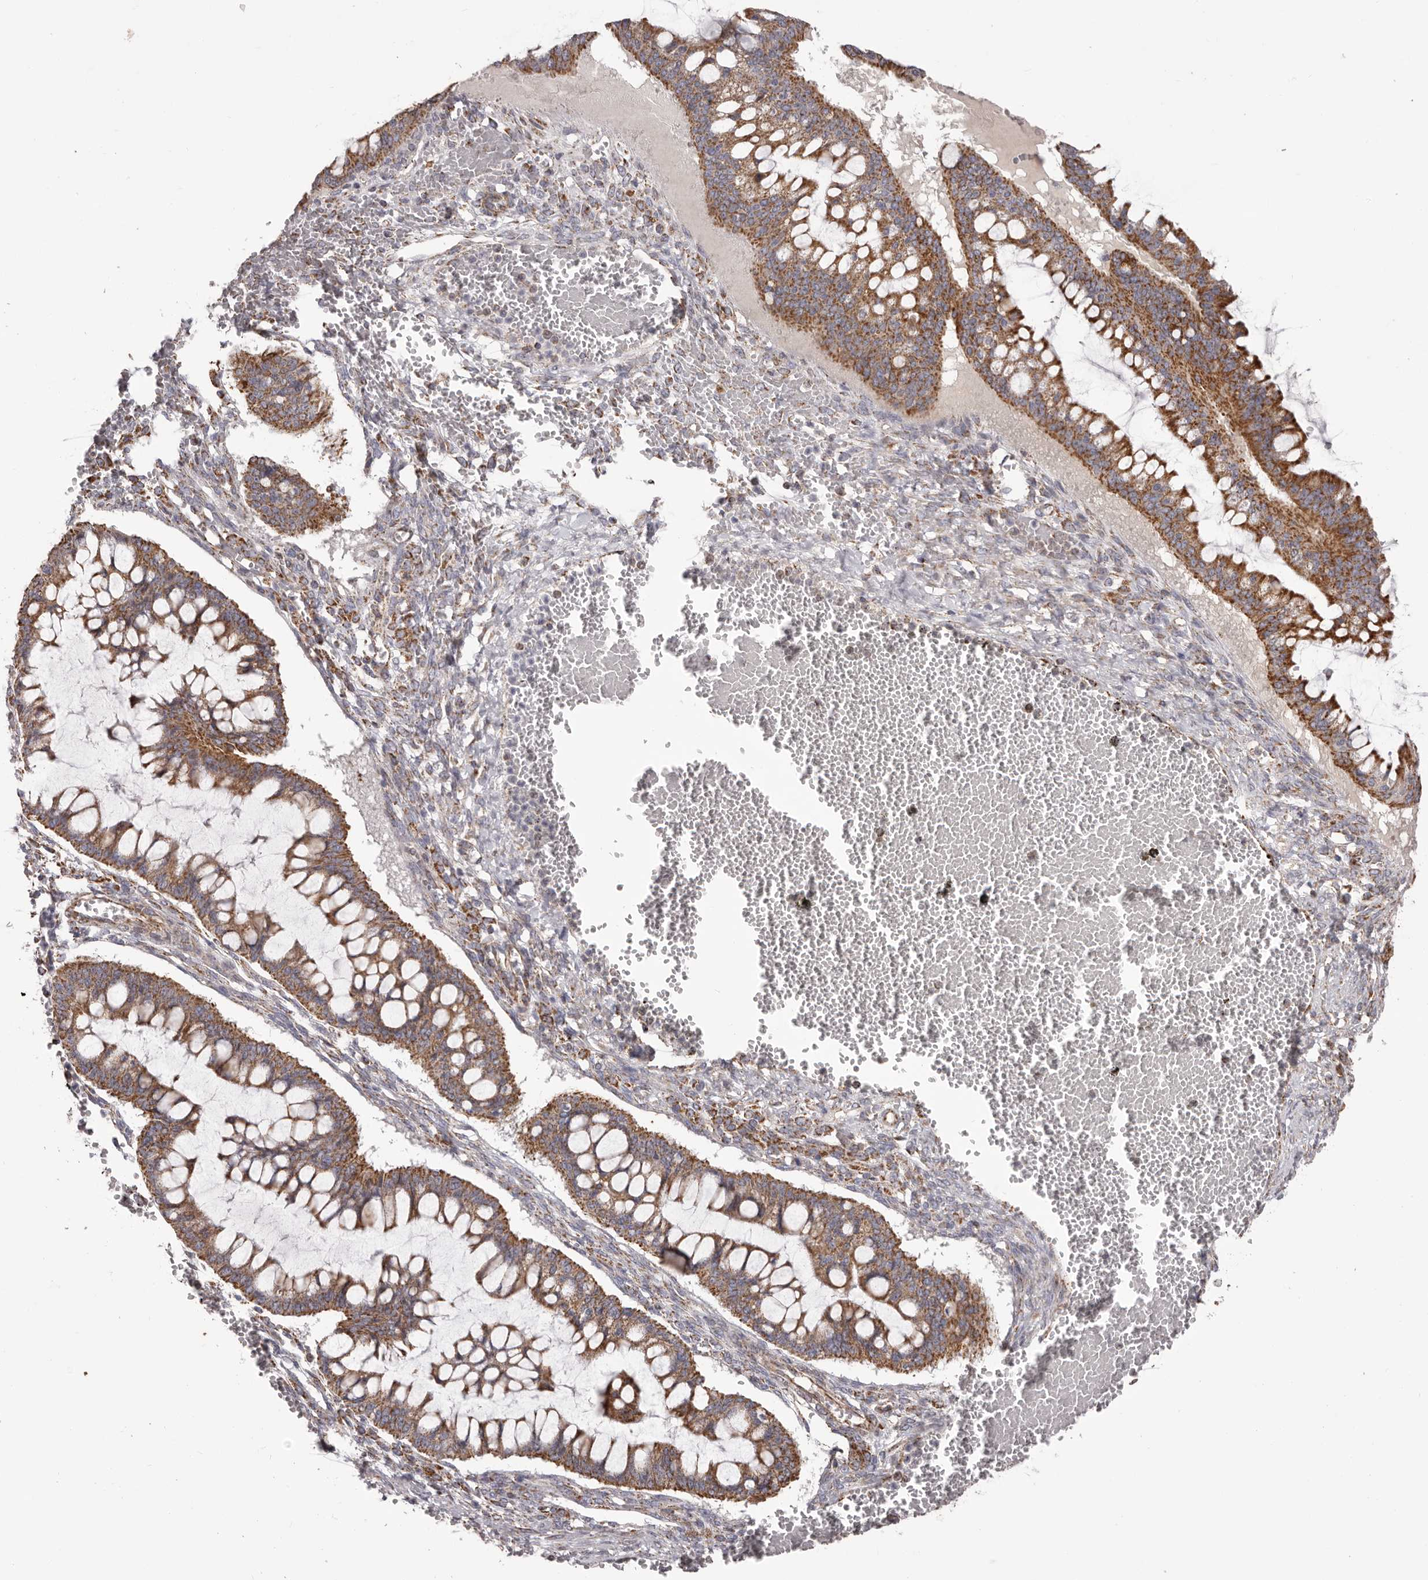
{"staining": {"intensity": "strong", "quantity": ">75%", "location": "cytoplasmic/membranous"}, "tissue": "ovarian cancer", "cell_type": "Tumor cells", "image_type": "cancer", "snomed": [{"axis": "morphology", "description": "Cystadenocarcinoma, mucinous, NOS"}, {"axis": "topography", "description": "Ovary"}], "caption": "A high-resolution micrograph shows immunohistochemistry (IHC) staining of ovarian mucinous cystadenocarcinoma, which shows strong cytoplasmic/membranous expression in about >75% of tumor cells.", "gene": "CHRM2", "patient": {"sex": "female", "age": 73}}